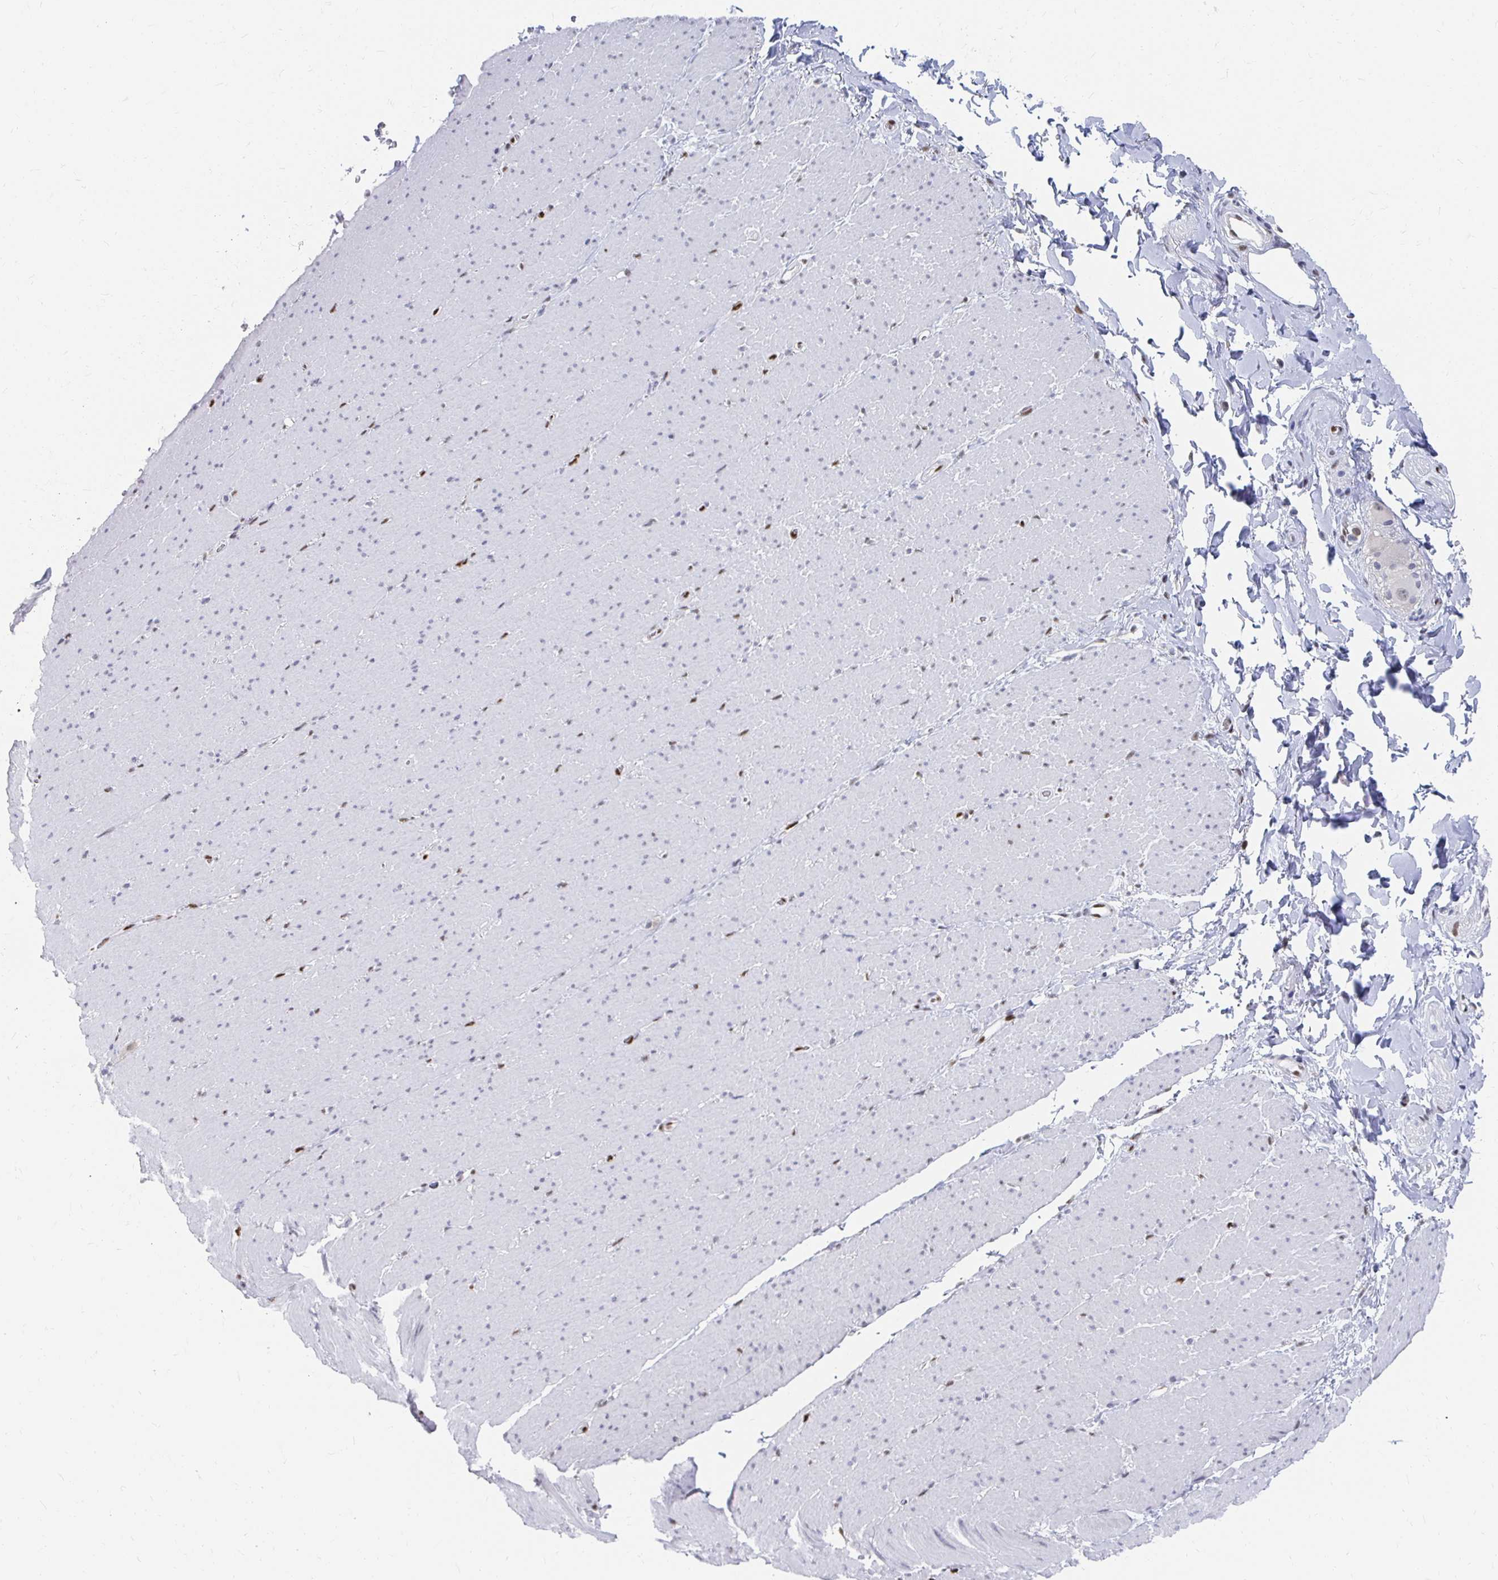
{"staining": {"intensity": "negative", "quantity": "none", "location": "none"}, "tissue": "smooth muscle", "cell_type": "Smooth muscle cells", "image_type": "normal", "snomed": [{"axis": "morphology", "description": "Normal tissue, NOS"}, {"axis": "topography", "description": "Smooth muscle"}, {"axis": "topography", "description": "Rectum"}], "caption": "Smooth muscle was stained to show a protein in brown. There is no significant positivity in smooth muscle cells. Brightfield microscopy of IHC stained with DAB (brown) and hematoxylin (blue), captured at high magnification.", "gene": "CLIC3", "patient": {"sex": "male", "age": 53}}